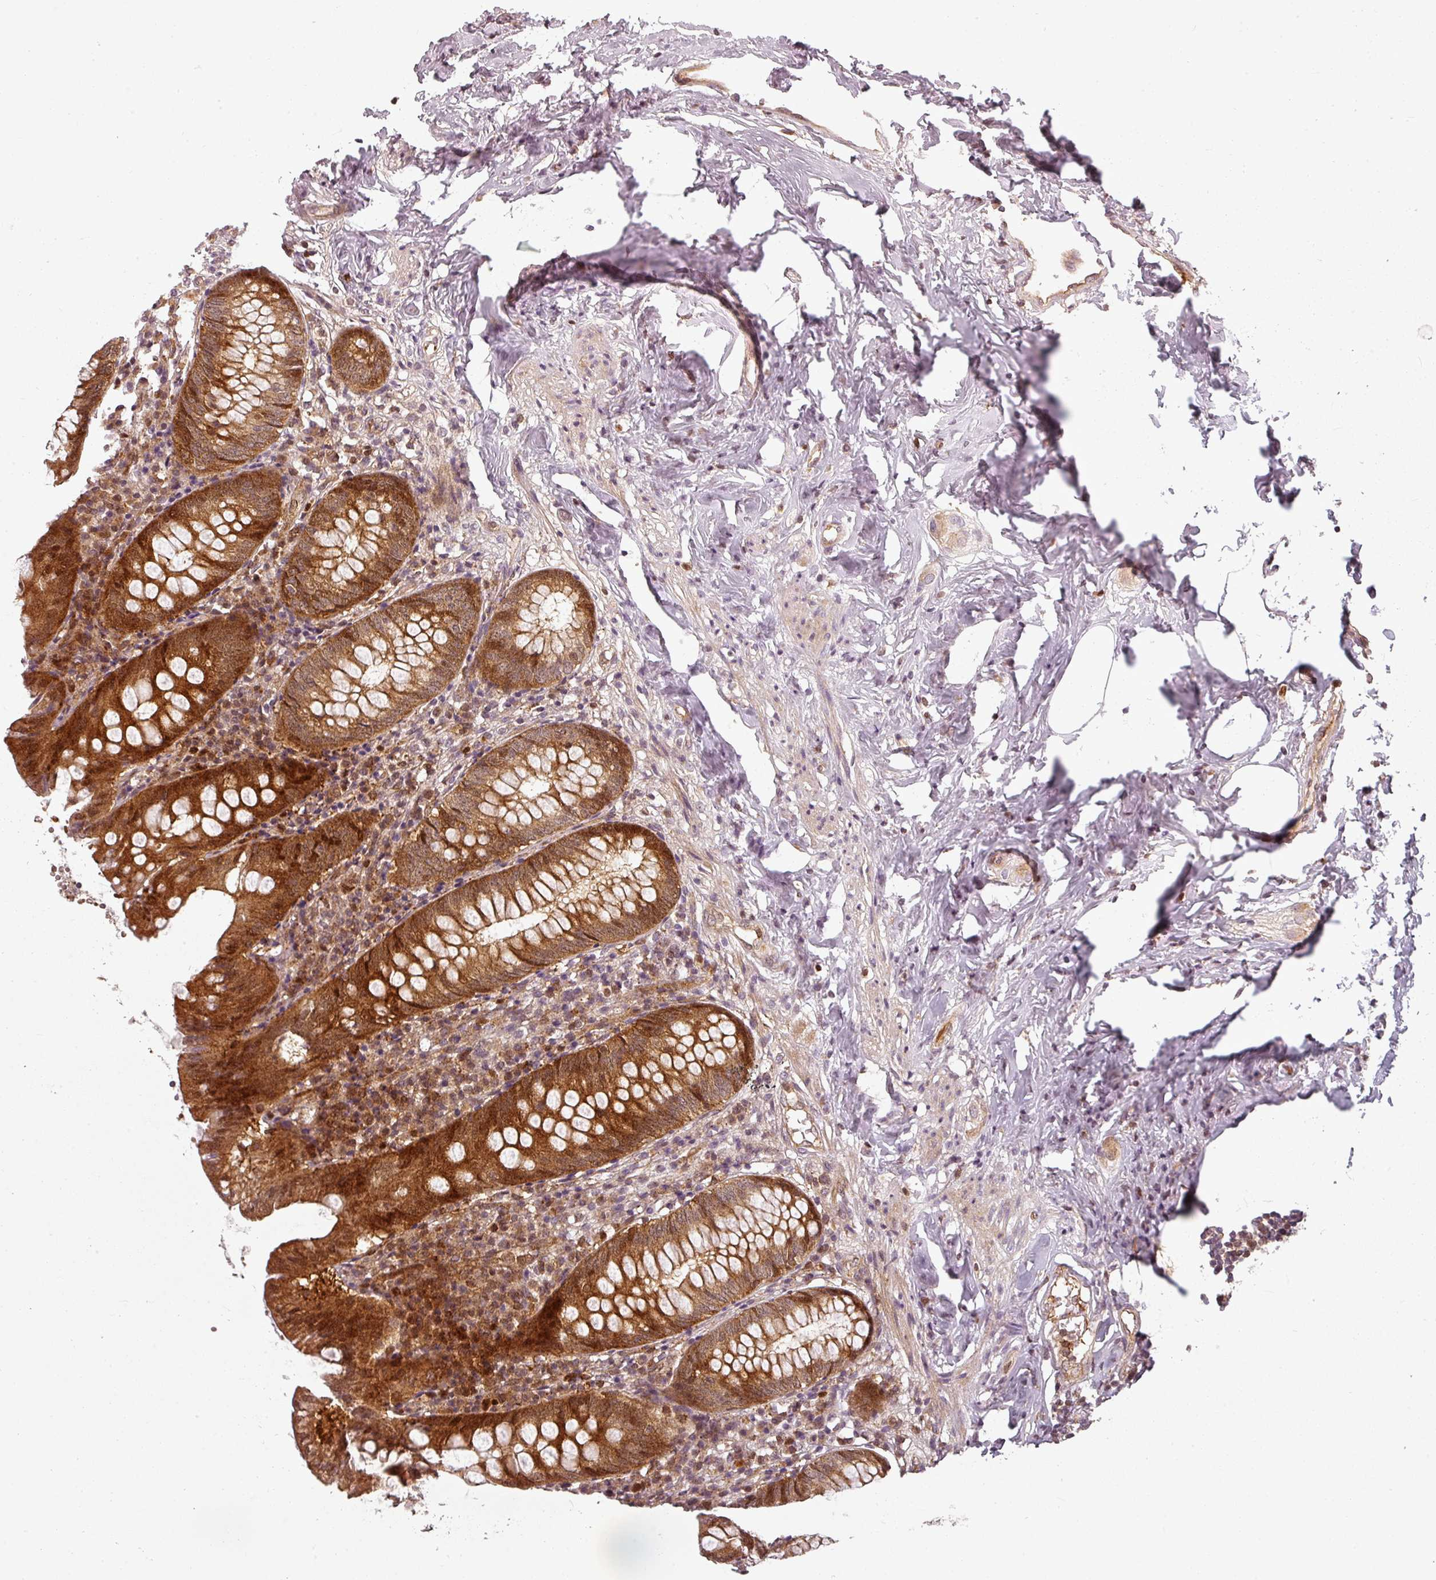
{"staining": {"intensity": "strong", "quantity": ">75%", "location": "cytoplasmic/membranous,nuclear"}, "tissue": "appendix", "cell_type": "Glandular cells", "image_type": "normal", "snomed": [{"axis": "morphology", "description": "Normal tissue, NOS"}, {"axis": "topography", "description": "Appendix"}], "caption": "Strong cytoplasmic/membranous,nuclear expression for a protein is present in approximately >75% of glandular cells of benign appendix using IHC.", "gene": "CLIC1", "patient": {"sex": "female", "age": 54}}